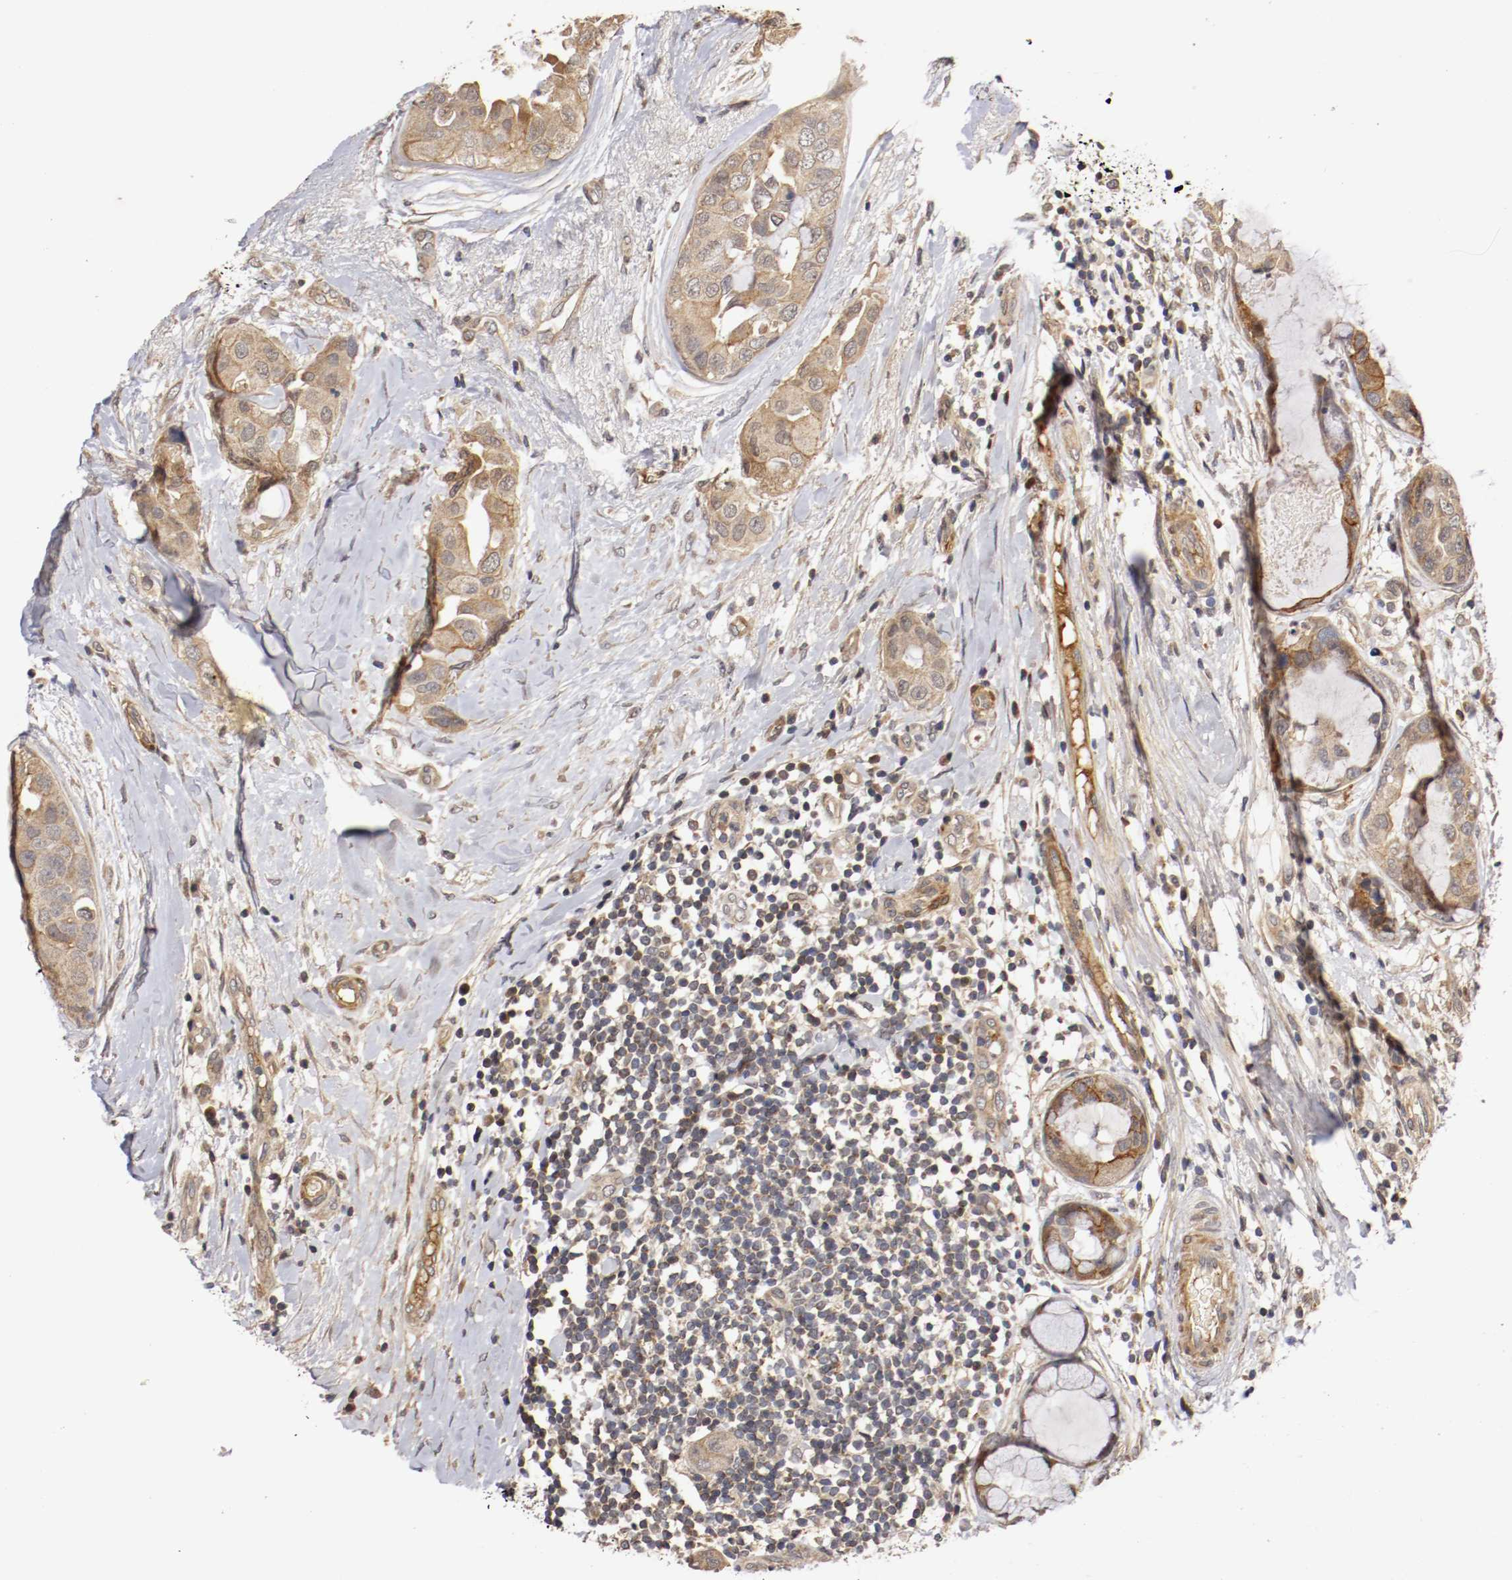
{"staining": {"intensity": "weak", "quantity": ">75%", "location": "cytoplasmic/membranous"}, "tissue": "breast cancer", "cell_type": "Tumor cells", "image_type": "cancer", "snomed": [{"axis": "morphology", "description": "Duct carcinoma"}, {"axis": "topography", "description": "Breast"}], "caption": "Immunohistochemistry of breast cancer (intraductal carcinoma) displays low levels of weak cytoplasmic/membranous expression in approximately >75% of tumor cells.", "gene": "TNFRSF1B", "patient": {"sex": "female", "age": 40}}